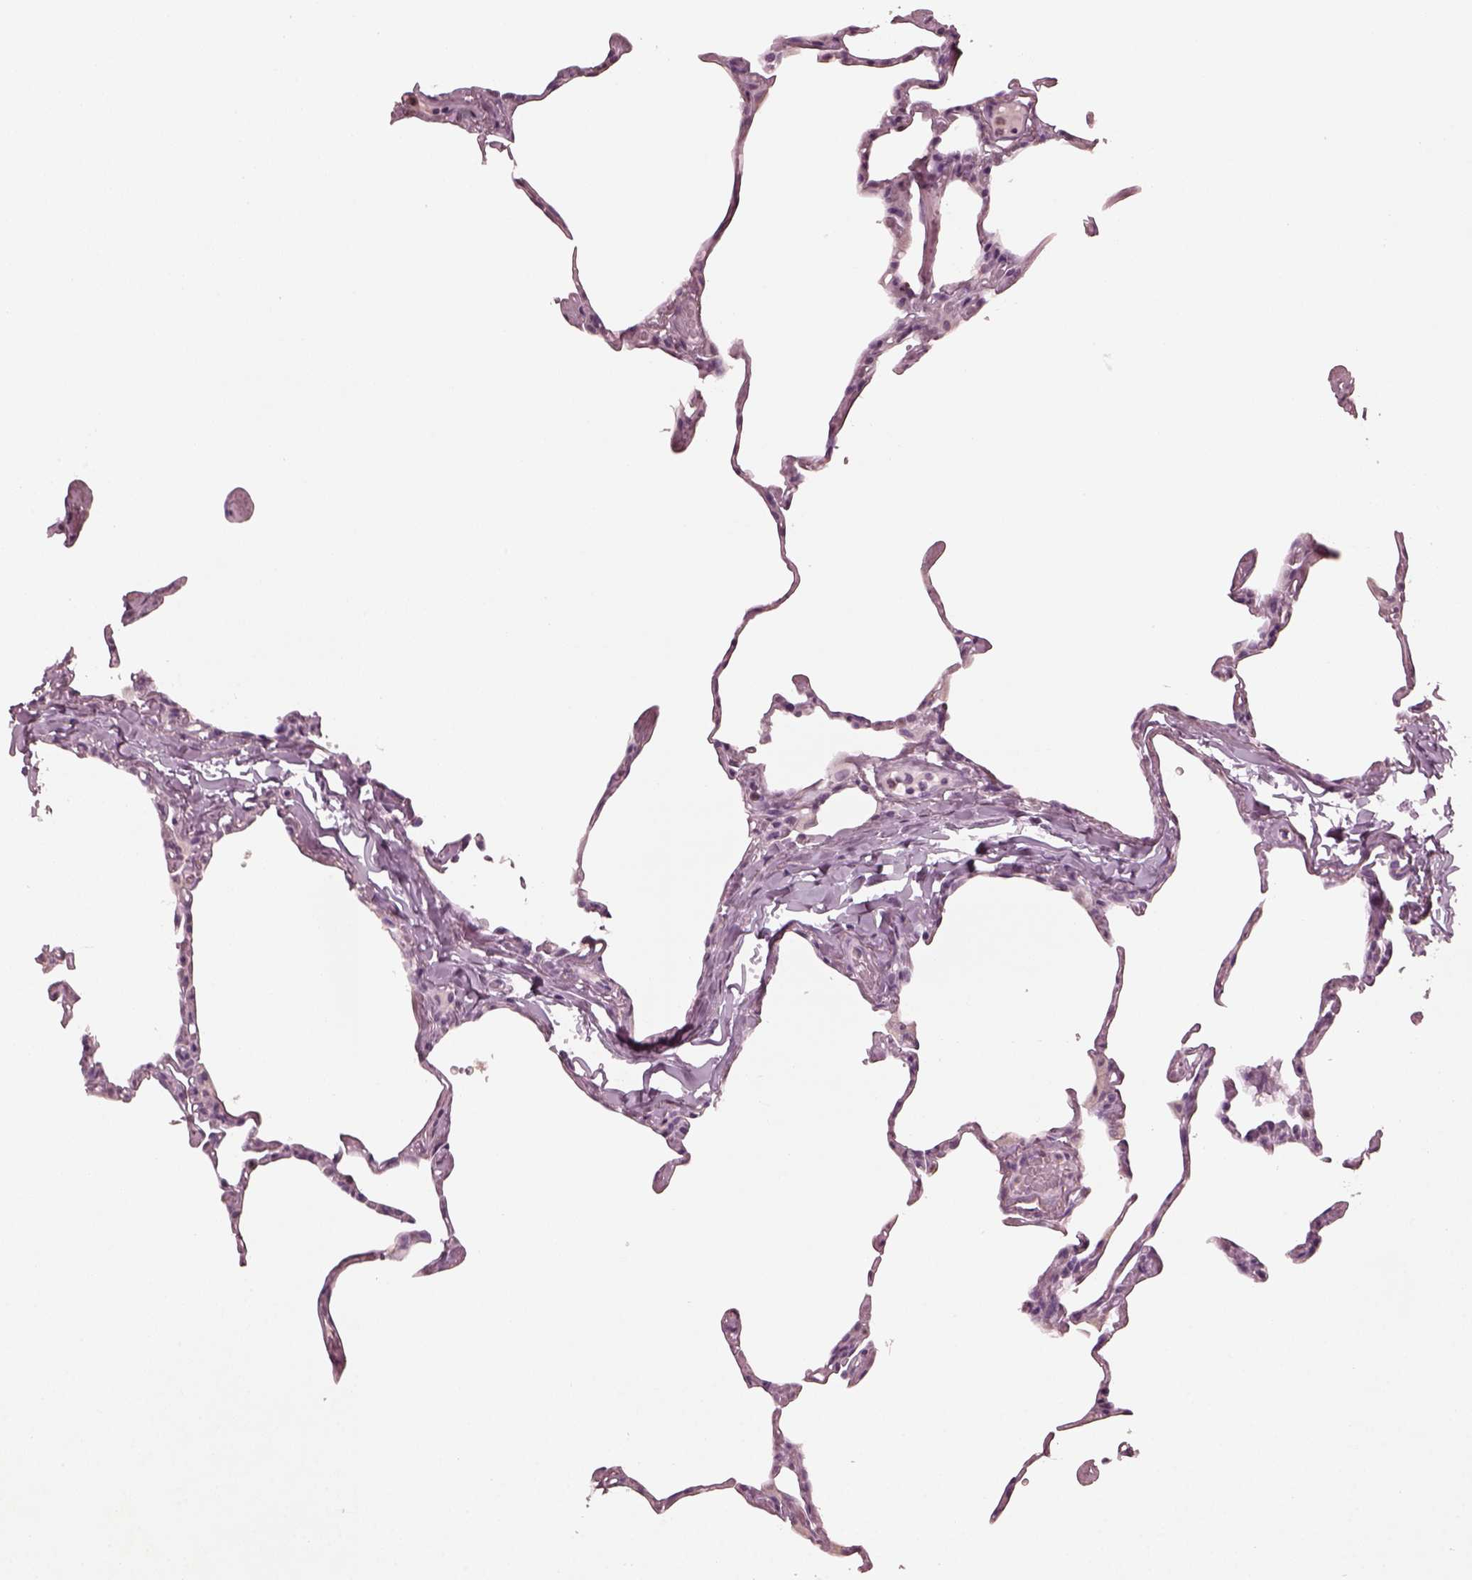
{"staining": {"intensity": "negative", "quantity": "none", "location": "none"}, "tissue": "lung", "cell_type": "Alveolar cells", "image_type": "normal", "snomed": [{"axis": "morphology", "description": "Normal tissue, NOS"}, {"axis": "topography", "description": "Lung"}], "caption": "A histopathology image of lung stained for a protein shows no brown staining in alveolar cells.", "gene": "KRT79", "patient": {"sex": "male", "age": 65}}